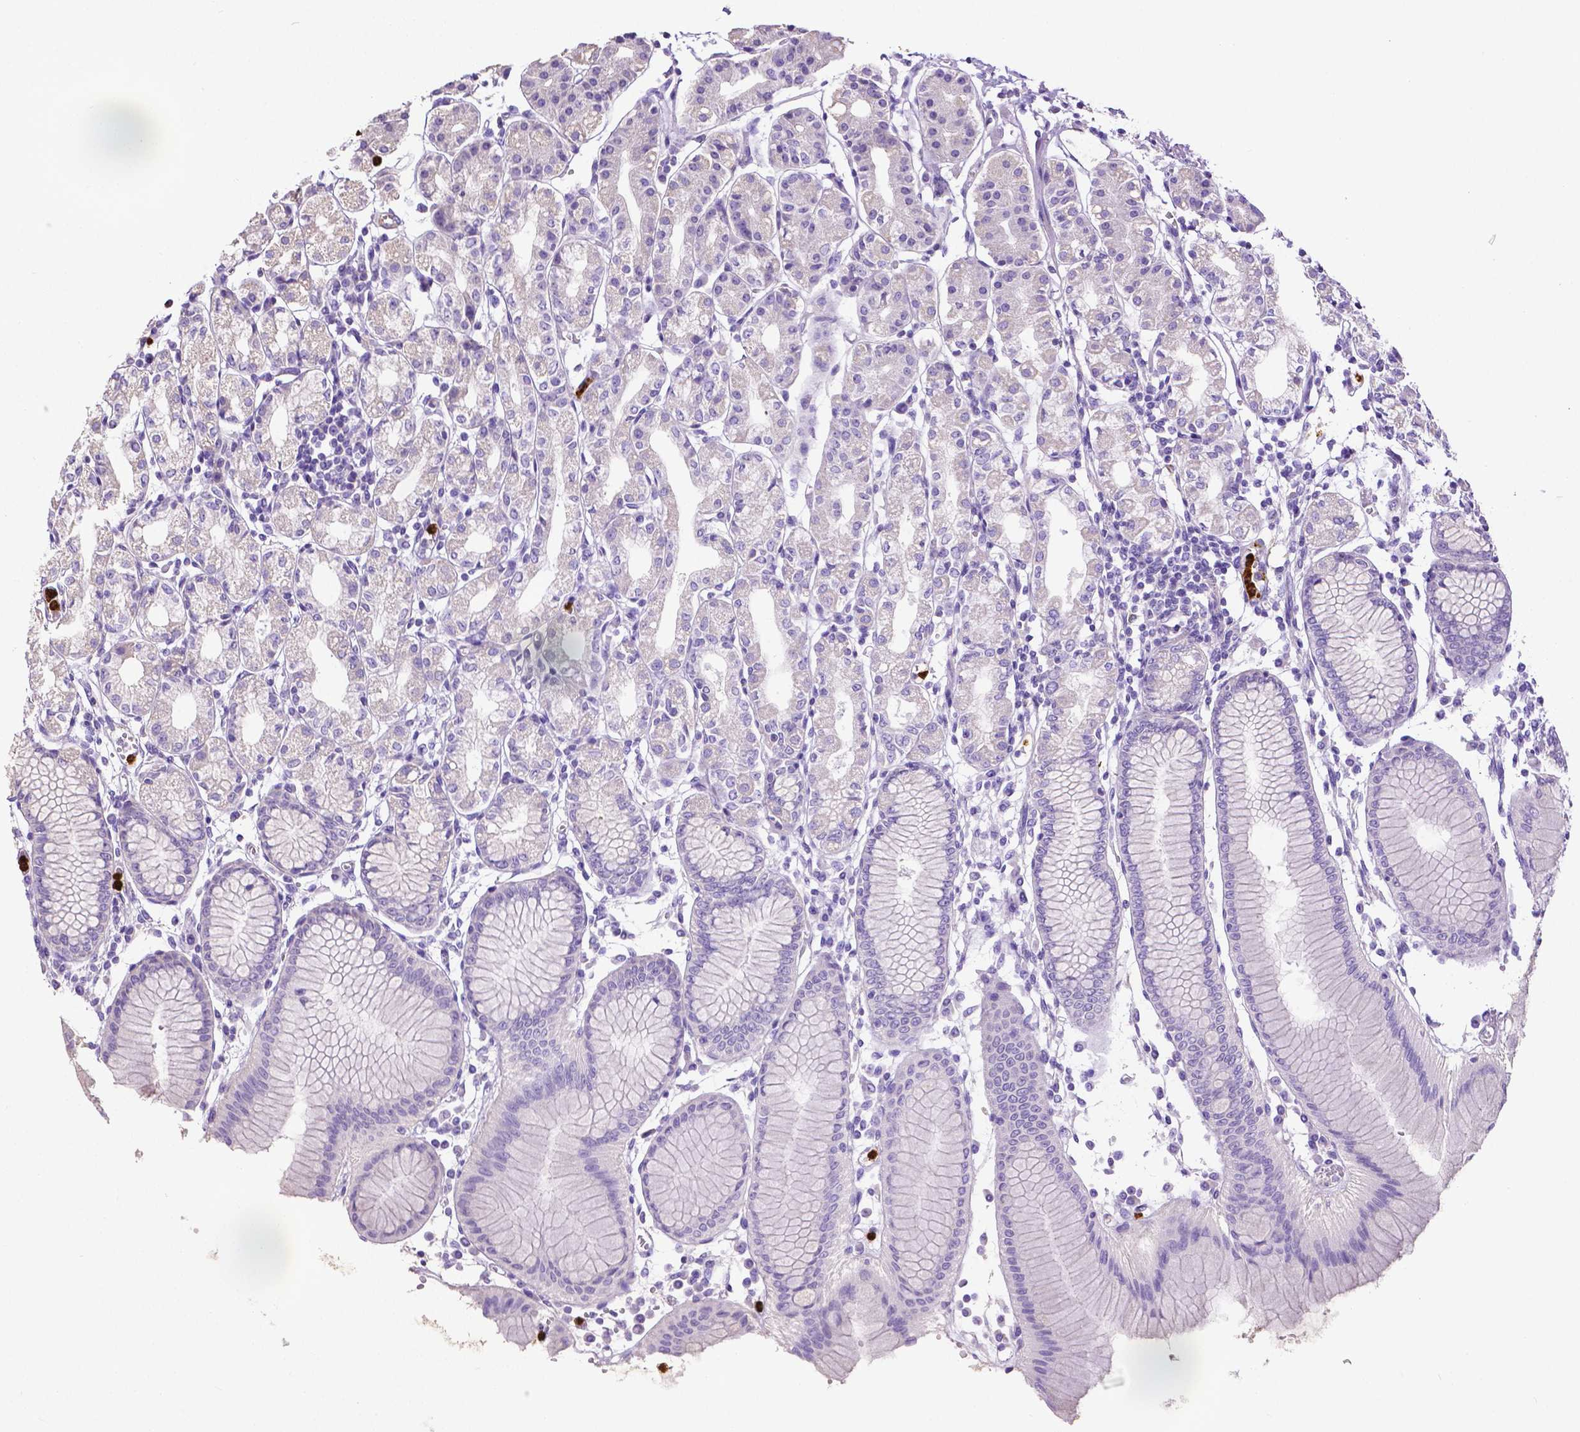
{"staining": {"intensity": "negative", "quantity": "none", "location": "none"}, "tissue": "stomach", "cell_type": "Glandular cells", "image_type": "normal", "snomed": [{"axis": "morphology", "description": "Normal tissue, NOS"}, {"axis": "topography", "description": "Skeletal muscle"}, {"axis": "topography", "description": "Stomach"}], "caption": "This is a photomicrograph of immunohistochemistry (IHC) staining of benign stomach, which shows no staining in glandular cells.", "gene": "MMP9", "patient": {"sex": "female", "age": 57}}